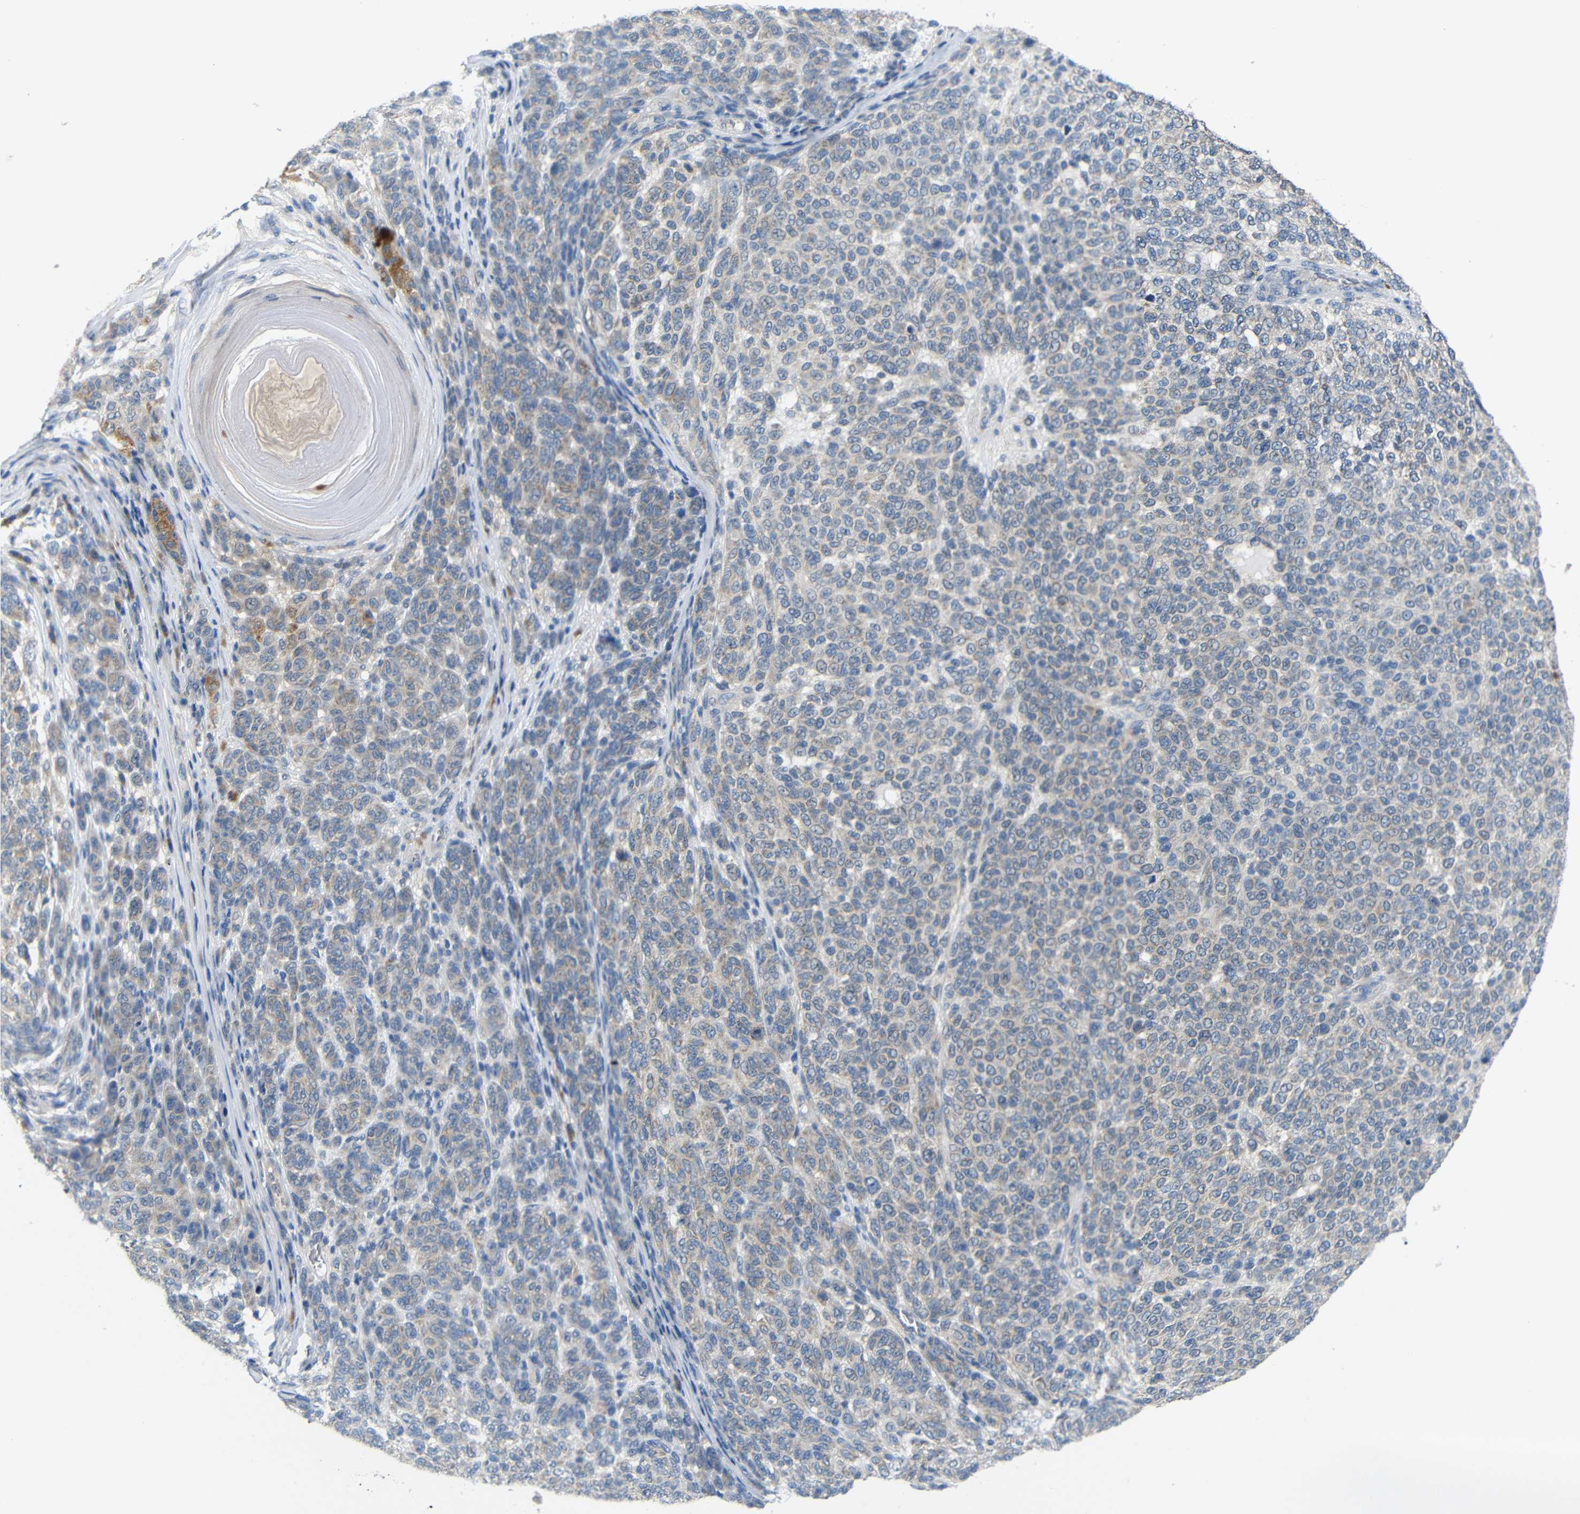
{"staining": {"intensity": "weak", "quantity": ">75%", "location": "cytoplasmic/membranous"}, "tissue": "melanoma", "cell_type": "Tumor cells", "image_type": "cancer", "snomed": [{"axis": "morphology", "description": "Malignant melanoma, NOS"}, {"axis": "topography", "description": "Skin"}], "caption": "Melanoma stained for a protein shows weak cytoplasmic/membranous positivity in tumor cells. The staining was performed using DAB (3,3'-diaminobenzidine) to visualize the protein expression in brown, while the nuclei were stained in blue with hematoxylin (Magnification: 20x).", "gene": "TBC1D32", "patient": {"sex": "male", "age": 59}}